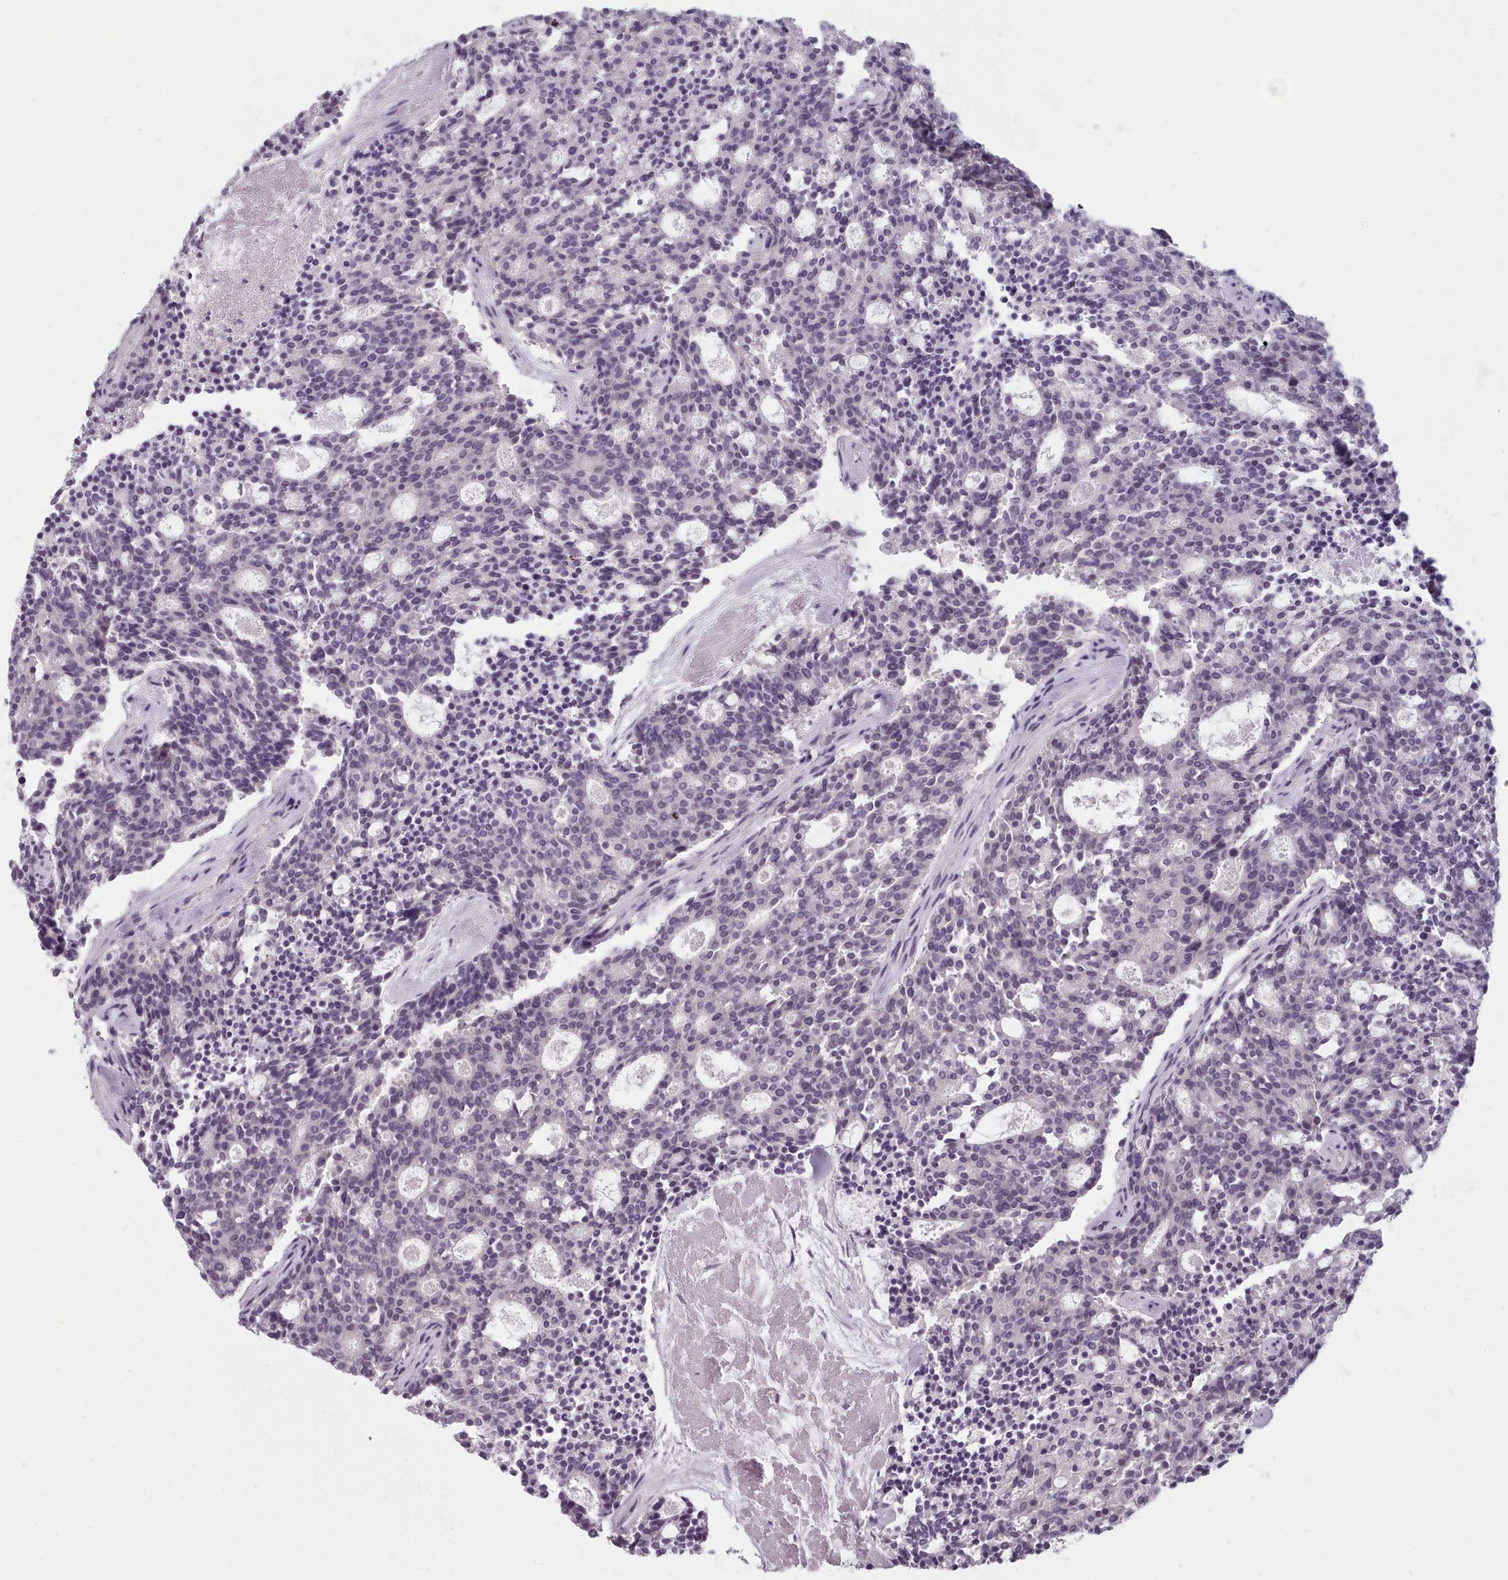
{"staining": {"intensity": "negative", "quantity": "none", "location": "none"}, "tissue": "carcinoid", "cell_type": "Tumor cells", "image_type": "cancer", "snomed": [{"axis": "morphology", "description": "Carcinoid, malignant, NOS"}, {"axis": "topography", "description": "Pancreas"}], "caption": "The immunohistochemistry photomicrograph has no significant positivity in tumor cells of carcinoid tissue. The staining is performed using DAB (3,3'-diaminobenzidine) brown chromogen with nuclei counter-stained in using hematoxylin.", "gene": "PBX4", "patient": {"sex": "female", "age": 54}}